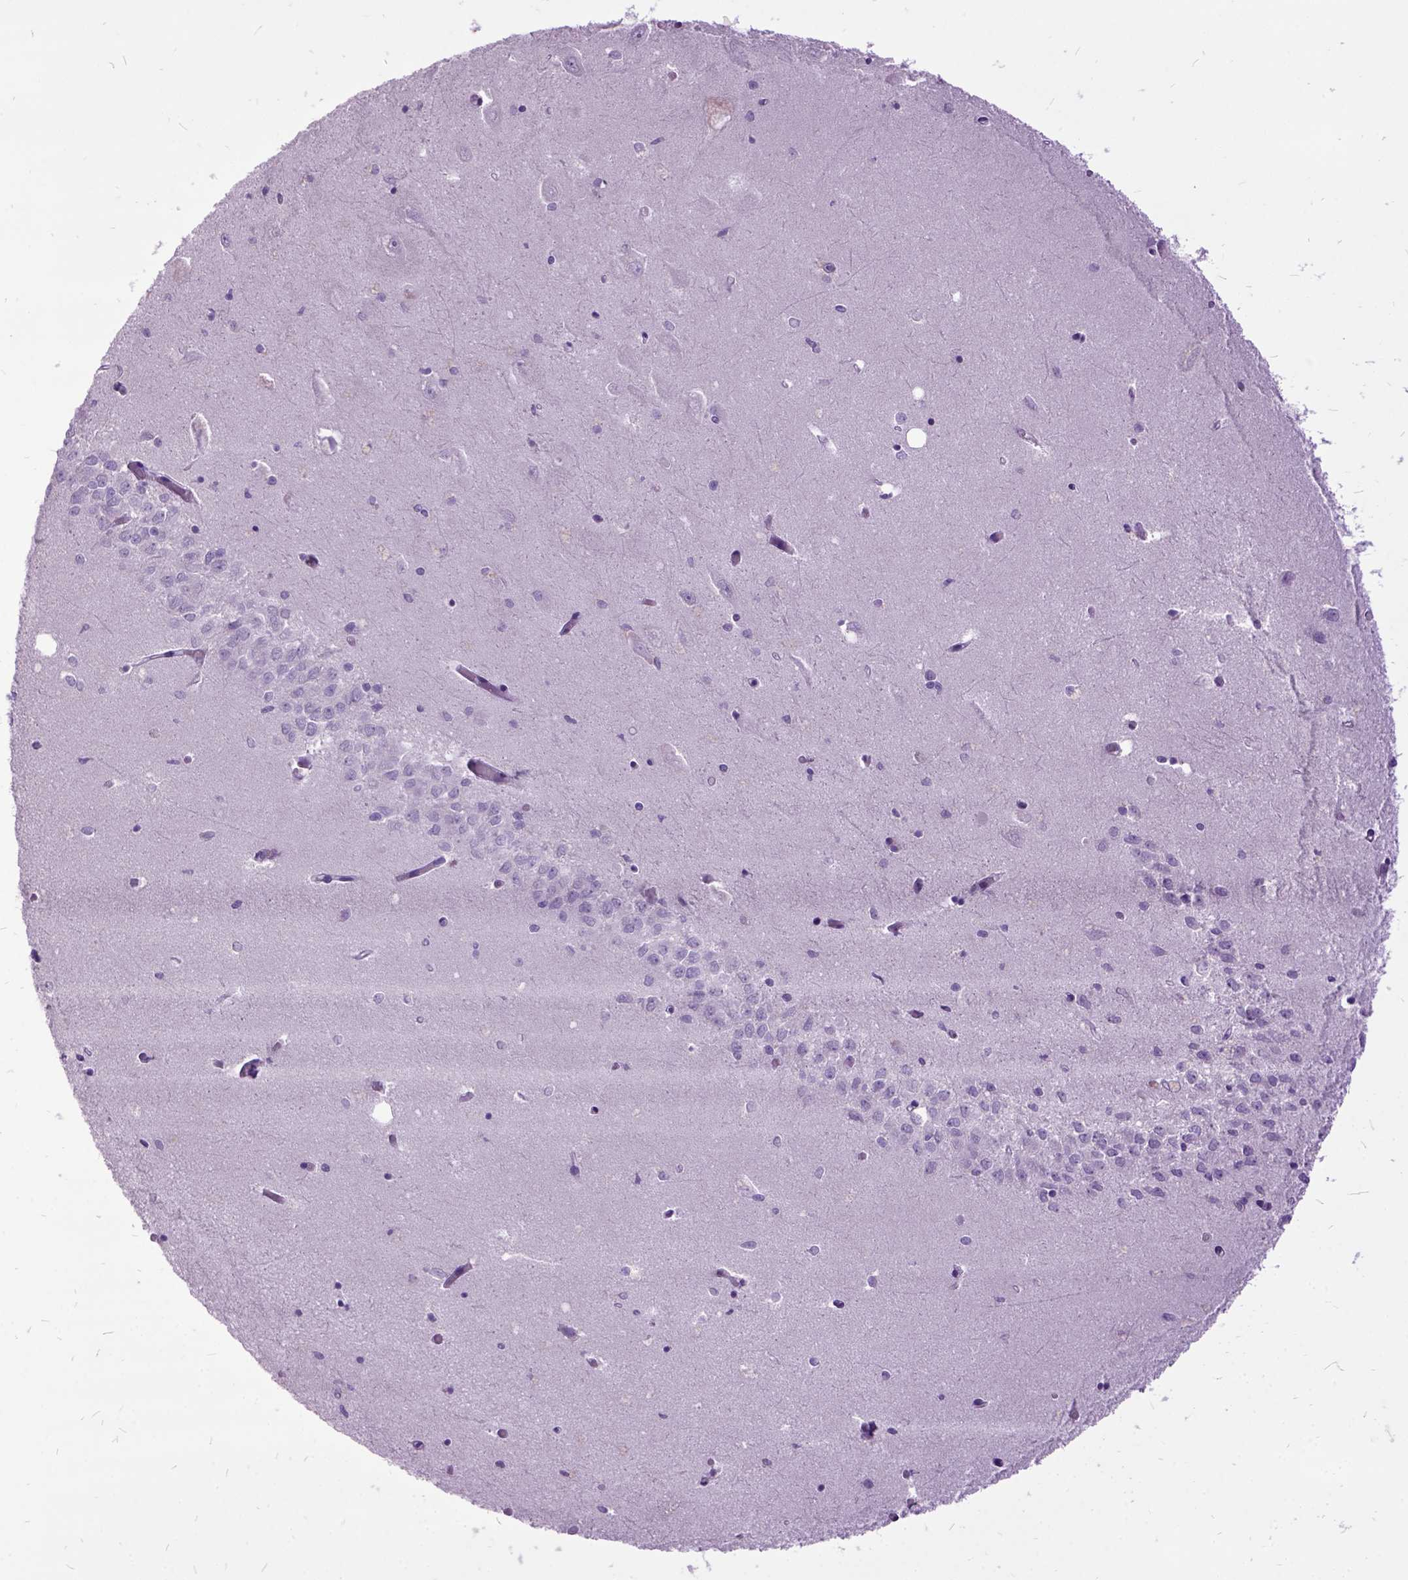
{"staining": {"intensity": "negative", "quantity": "none", "location": "none"}, "tissue": "hippocampus", "cell_type": "Glial cells", "image_type": "normal", "snomed": [{"axis": "morphology", "description": "Normal tissue, NOS"}, {"axis": "topography", "description": "Hippocampus"}], "caption": "Immunohistochemistry (IHC) image of unremarkable hippocampus stained for a protein (brown), which demonstrates no staining in glial cells. Nuclei are stained in blue.", "gene": "MME", "patient": {"sex": "female", "age": 64}}